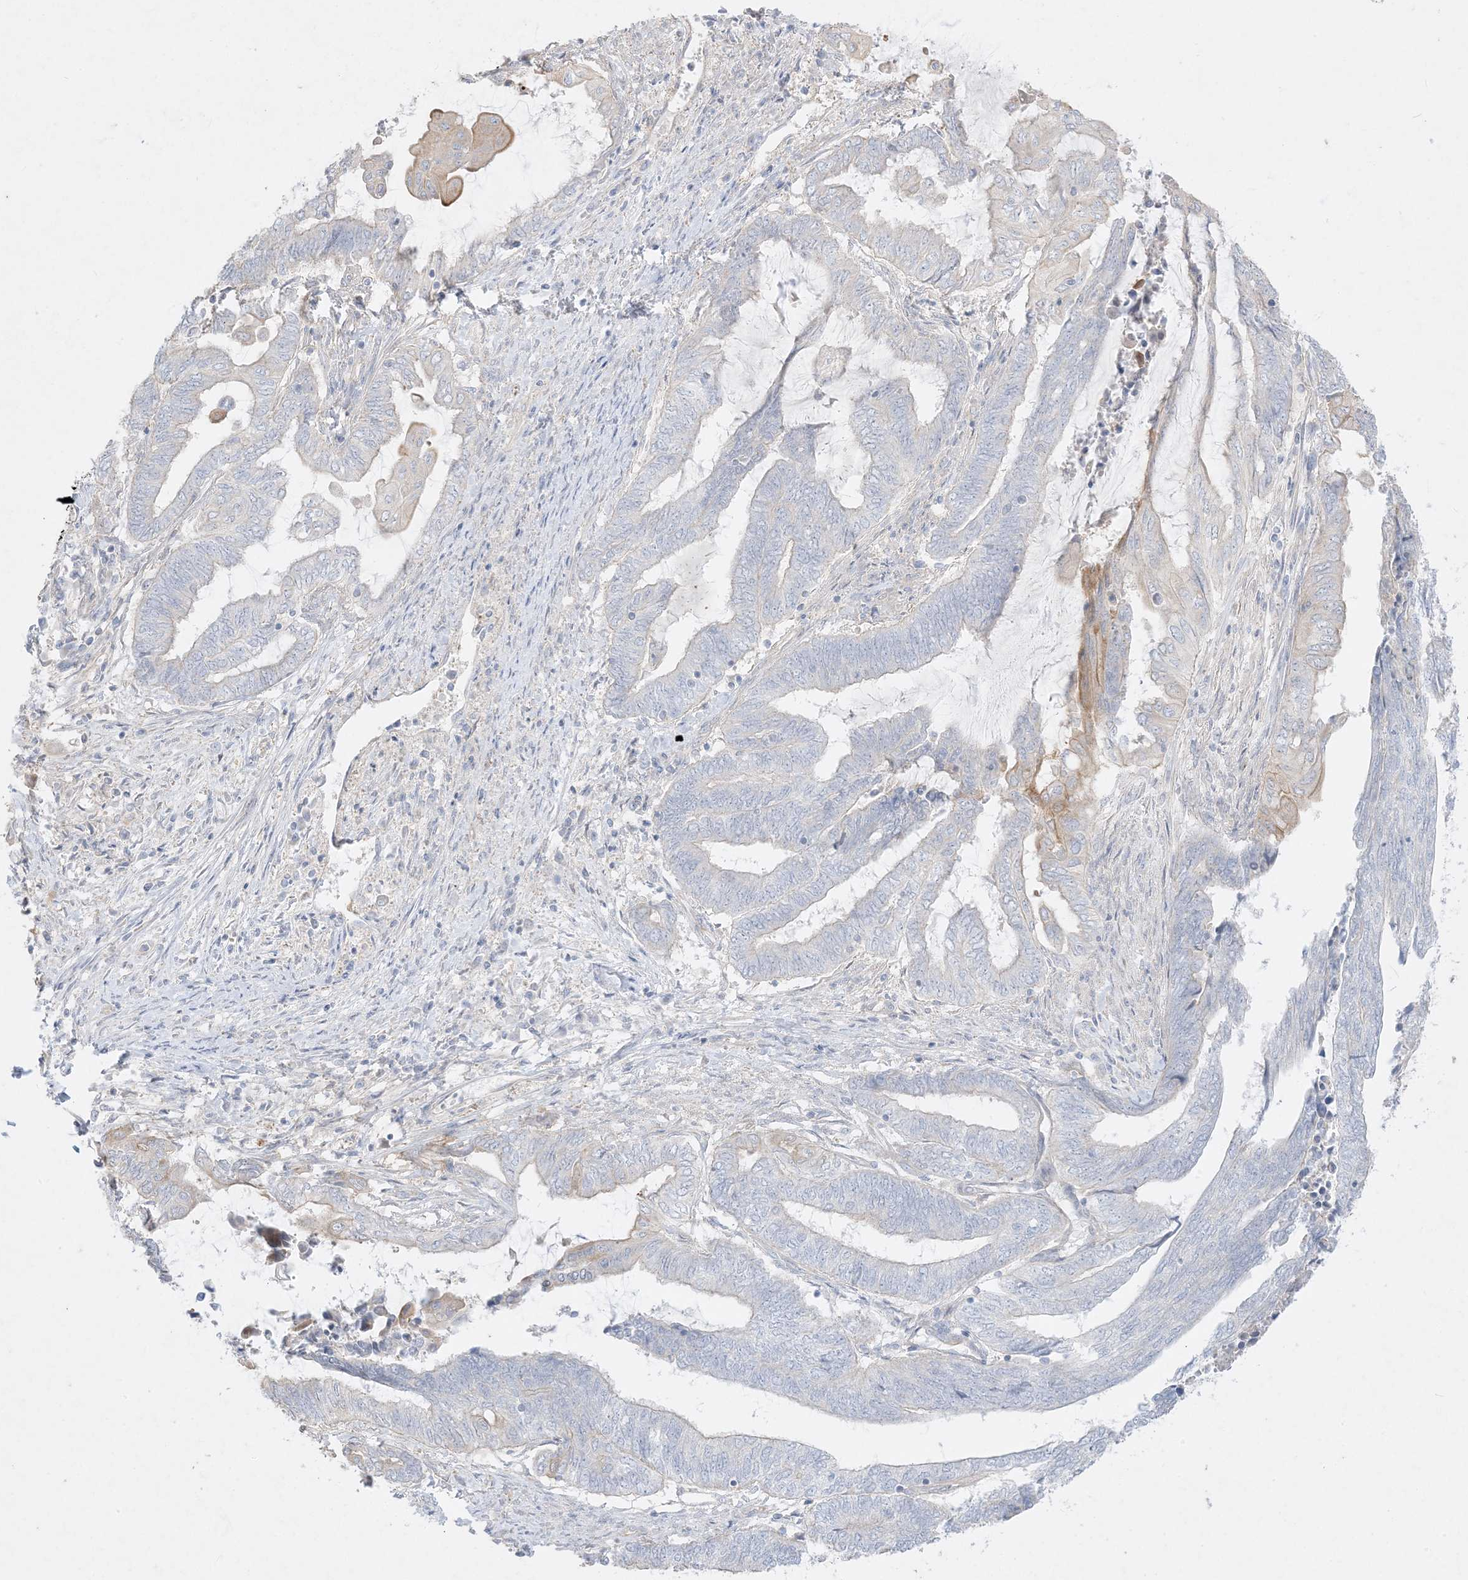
{"staining": {"intensity": "moderate", "quantity": "<25%", "location": "cytoplasmic/membranous"}, "tissue": "endometrial cancer", "cell_type": "Tumor cells", "image_type": "cancer", "snomed": [{"axis": "morphology", "description": "Adenocarcinoma, NOS"}, {"axis": "topography", "description": "Uterus"}, {"axis": "topography", "description": "Endometrium"}], "caption": "IHC (DAB) staining of endometrial cancer (adenocarcinoma) displays moderate cytoplasmic/membranous protein staining in approximately <25% of tumor cells.", "gene": "ARHGEF9", "patient": {"sex": "female", "age": 70}}